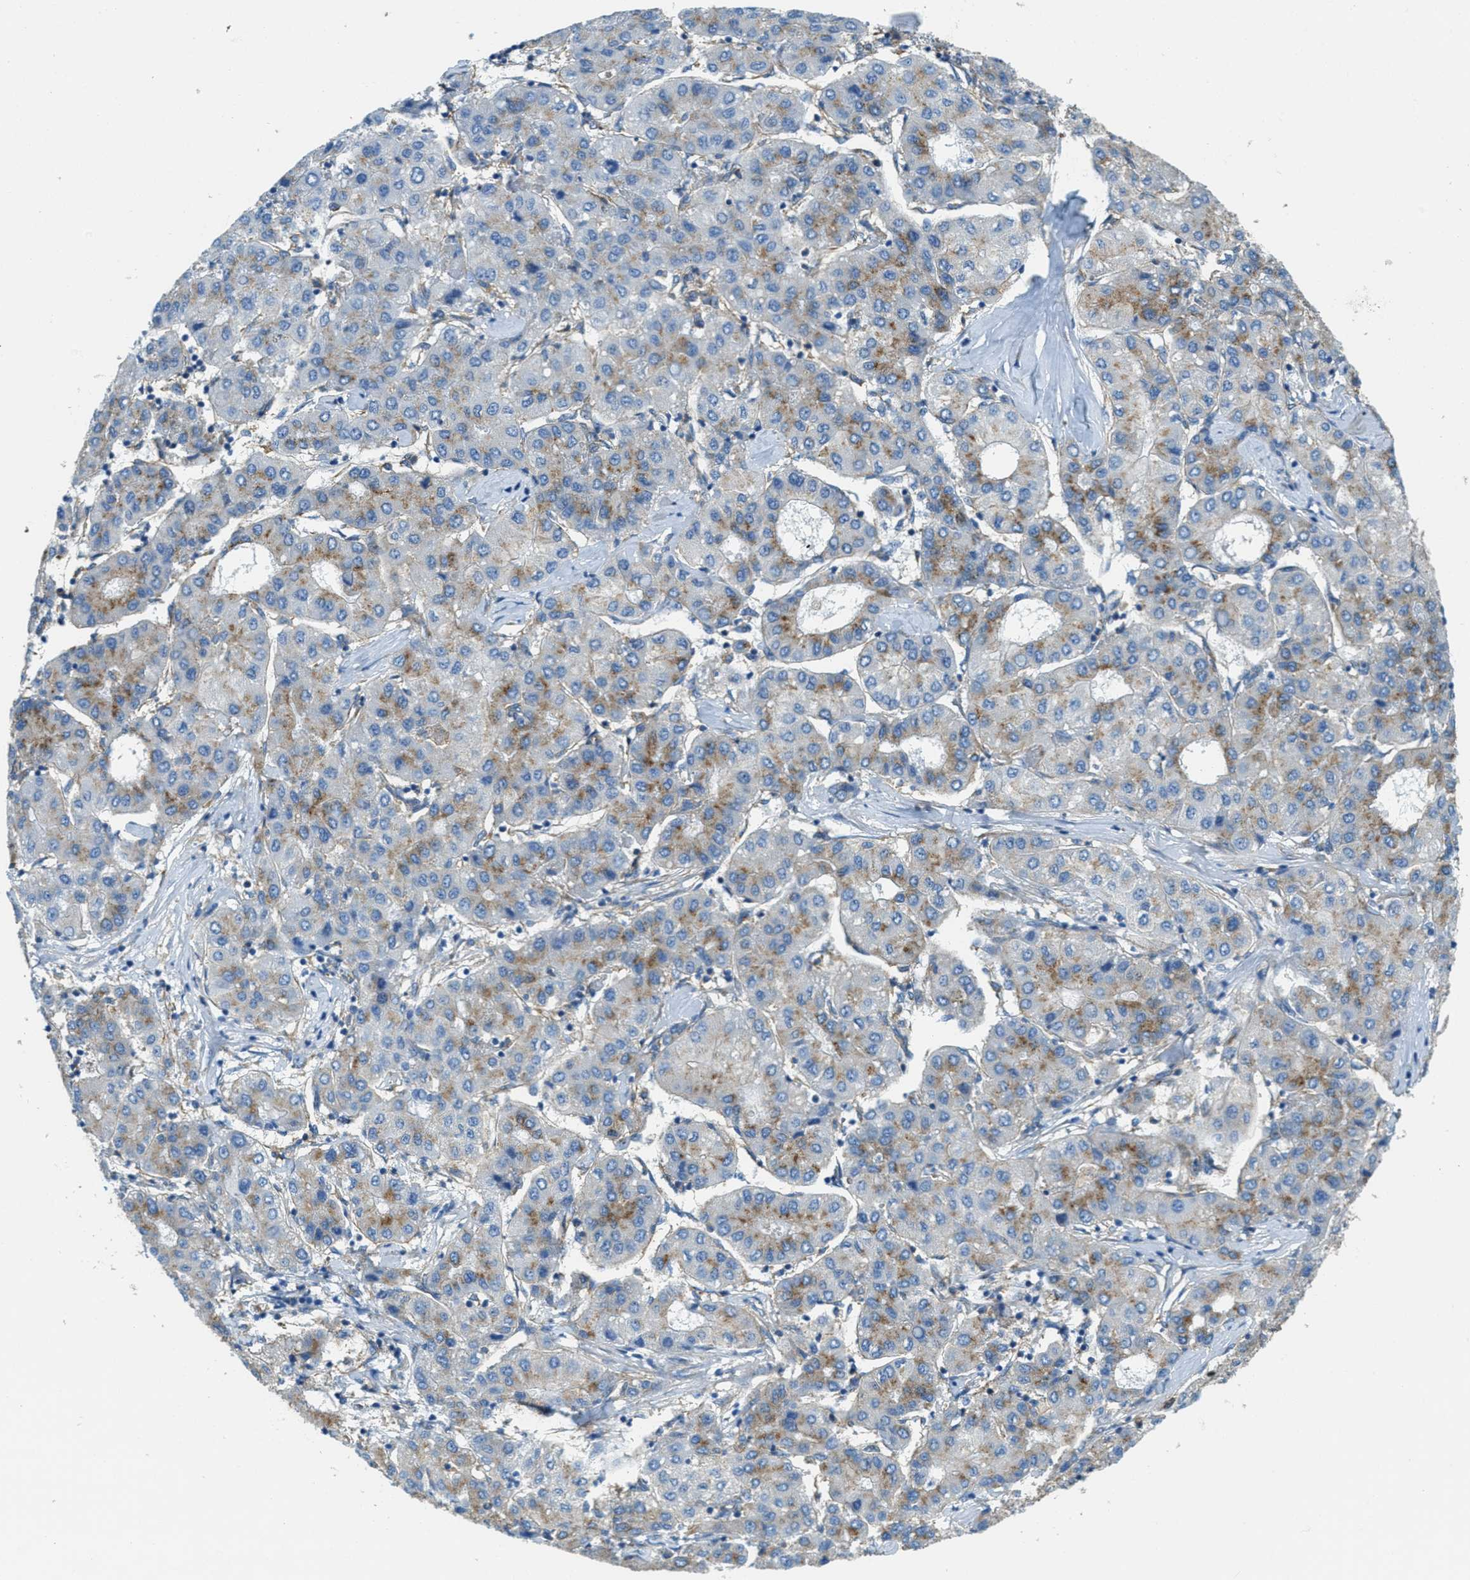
{"staining": {"intensity": "moderate", "quantity": "25%-75%", "location": "cytoplasmic/membranous"}, "tissue": "liver cancer", "cell_type": "Tumor cells", "image_type": "cancer", "snomed": [{"axis": "morphology", "description": "Carcinoma, Hepatocellular, NOS"}, {"axis": "topography", "description": "Liver"}], "caption": "Liver cancer stained for a protein reveals moderate cytoplasmic/membranous positivity in tumor cells.", "gene": "AP2B1", "patient": {"sex": "male", "age": 65}}